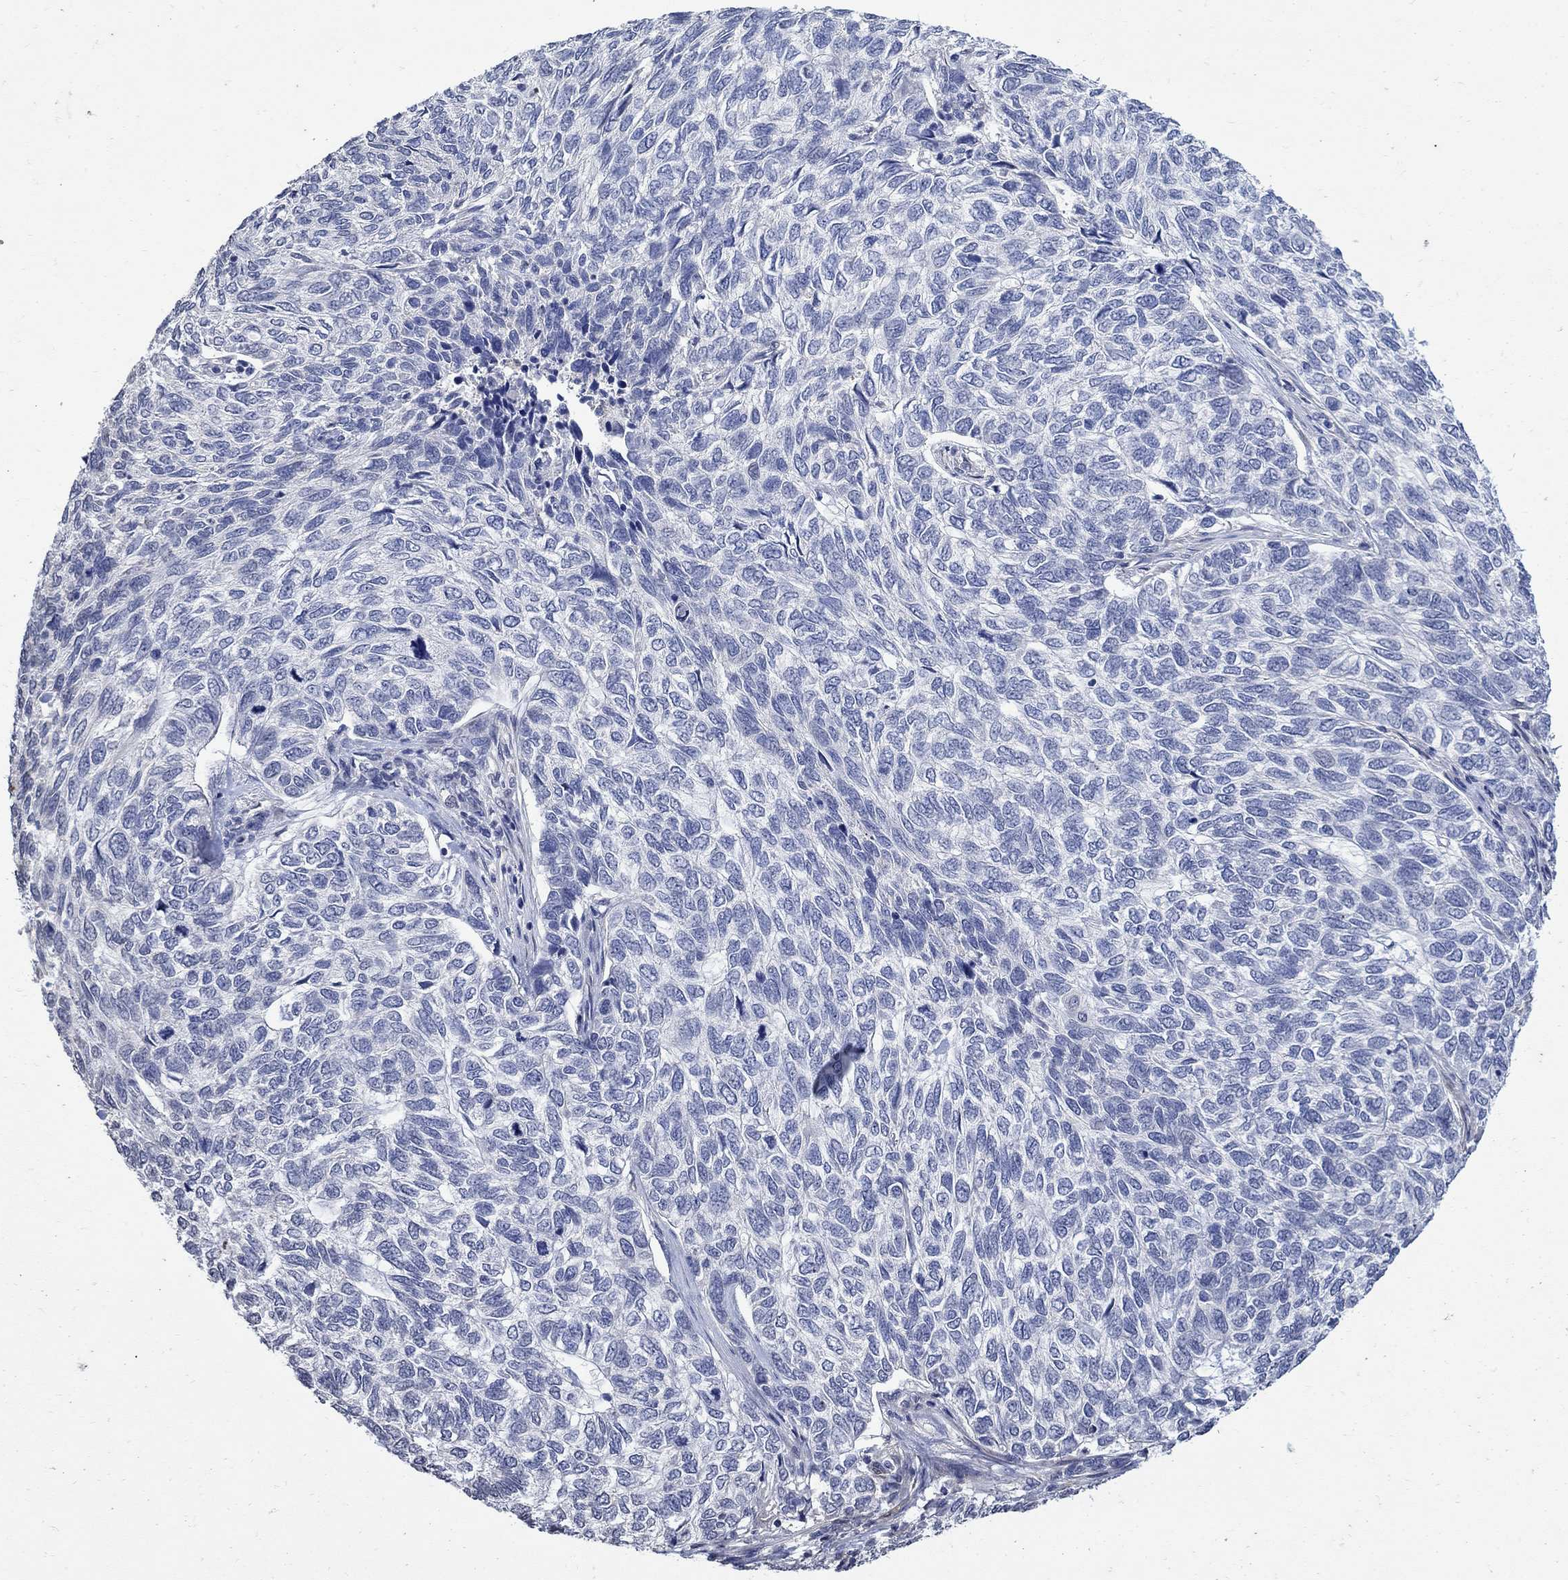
{"staining": {"intensity": "negative", "quantity": "none", "location": "none"}, "tissue": "skin cancer", "cell_type": "Tumor cells", "image_type": "cancer", "snomed": [{"axis": "morphology", "description": "Basal cell carcinoma"}, {"axis": "topography", "description": "Skin"}], "caption": "A high-resolution histopathology image shows immunohistochemistry (IHC) staining of basal cell carcinoma (skin), which reveals no significant expression in tumor cells.", "gene": "TGM2", "patient": {"sex": "female", "age": 65}}